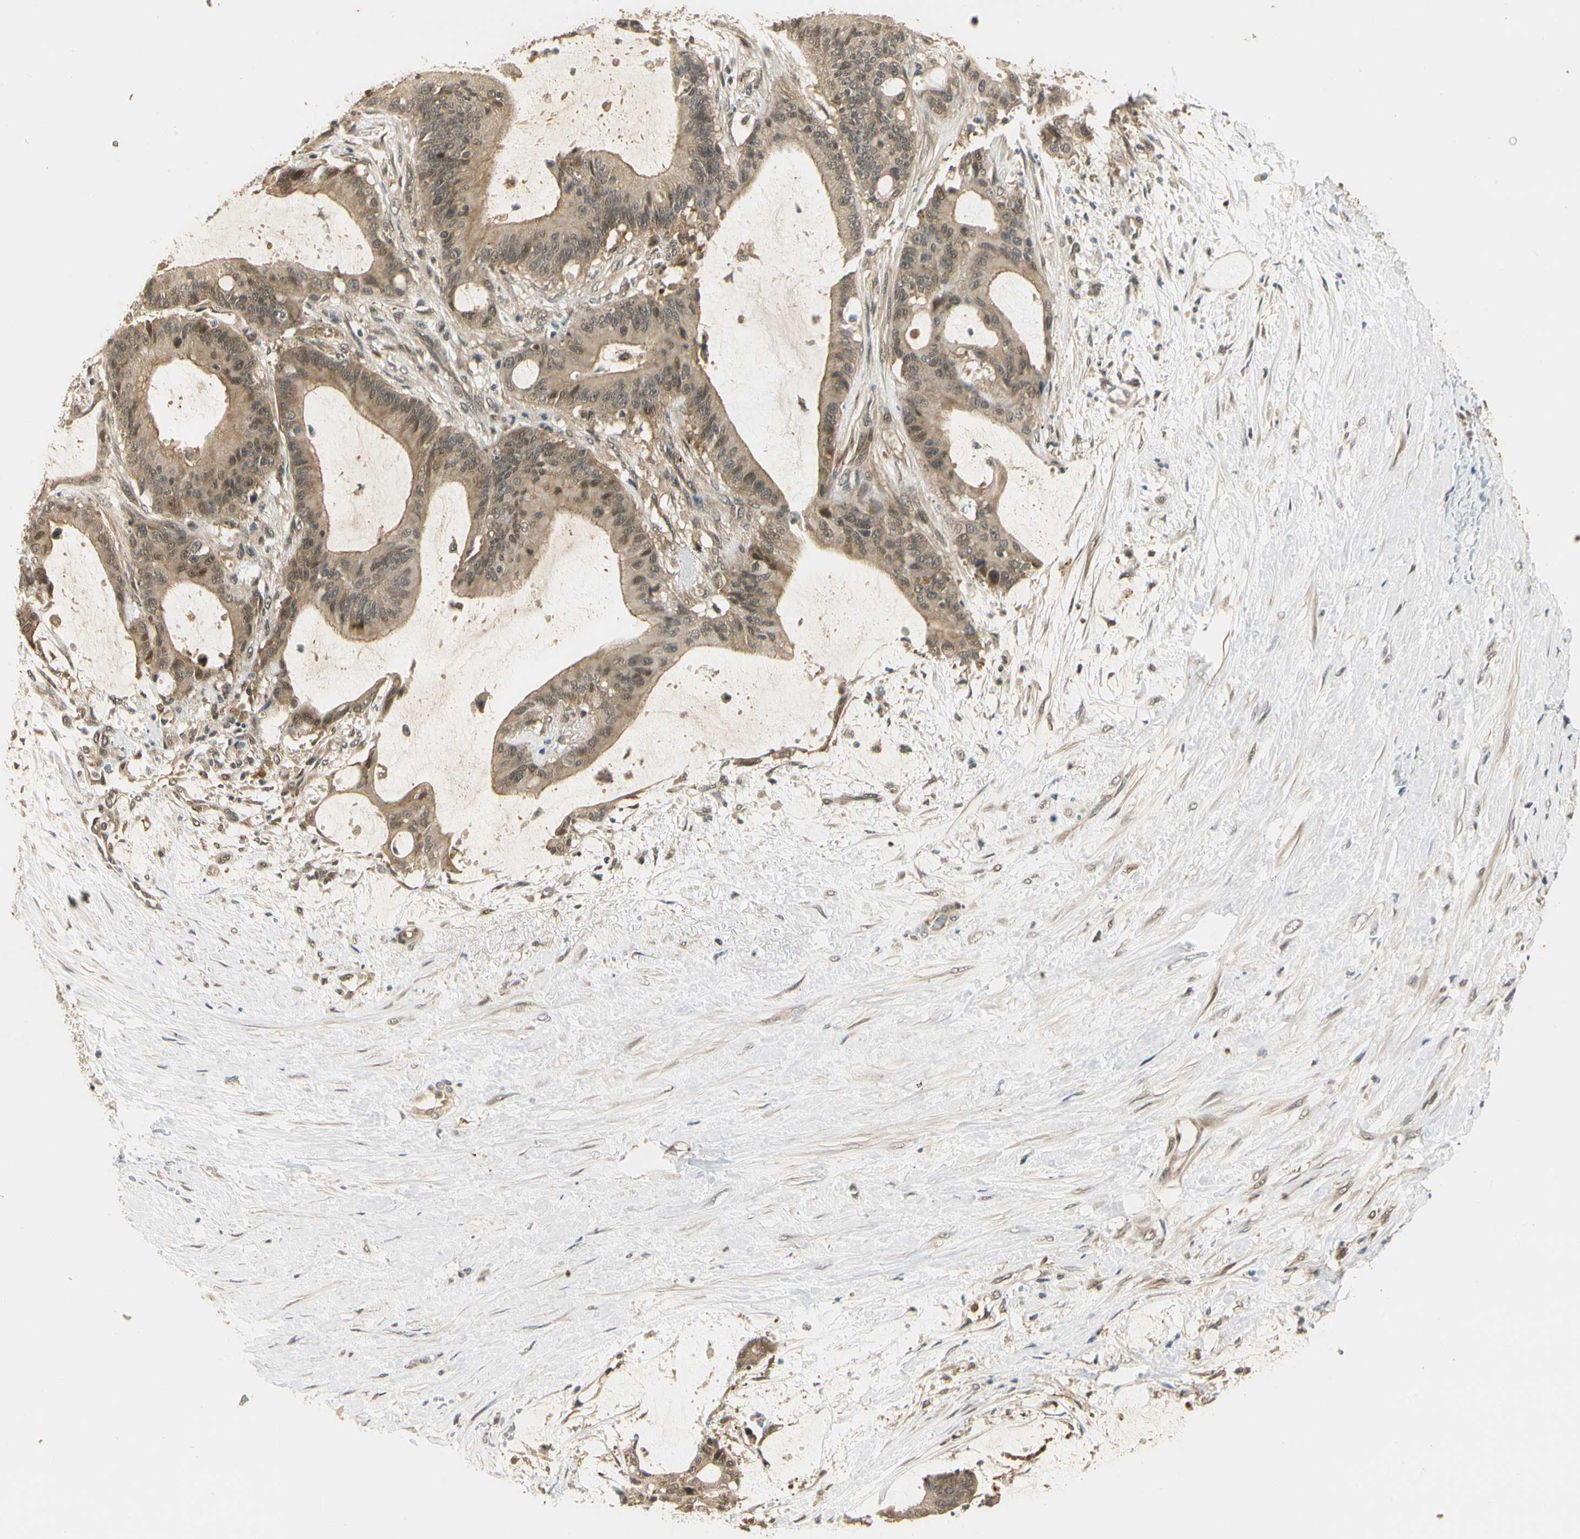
{"staining": {"intensity": "moderate", "quantity": ">75%", "location": "cytoplasmic/membranous,nuclear"}, "tissue": "liver cancer", "cell_type": "Tumor cells", "image_type": "cancer", "snomed": [{"axis": "morphology", "description": "Cholangiocarcinoma"}, {"axis": "topography", "description": "Liver"}], "caption": "Human cholangiocarcinoma (liver) stained for a protein (brown) exhibits moderate cytoplasmic/membranous and nuclear positive positivity in approximately >75% of tumor cells.", "gene": "UBE2Z", "patient": {"sex": "female", "age": 73}}